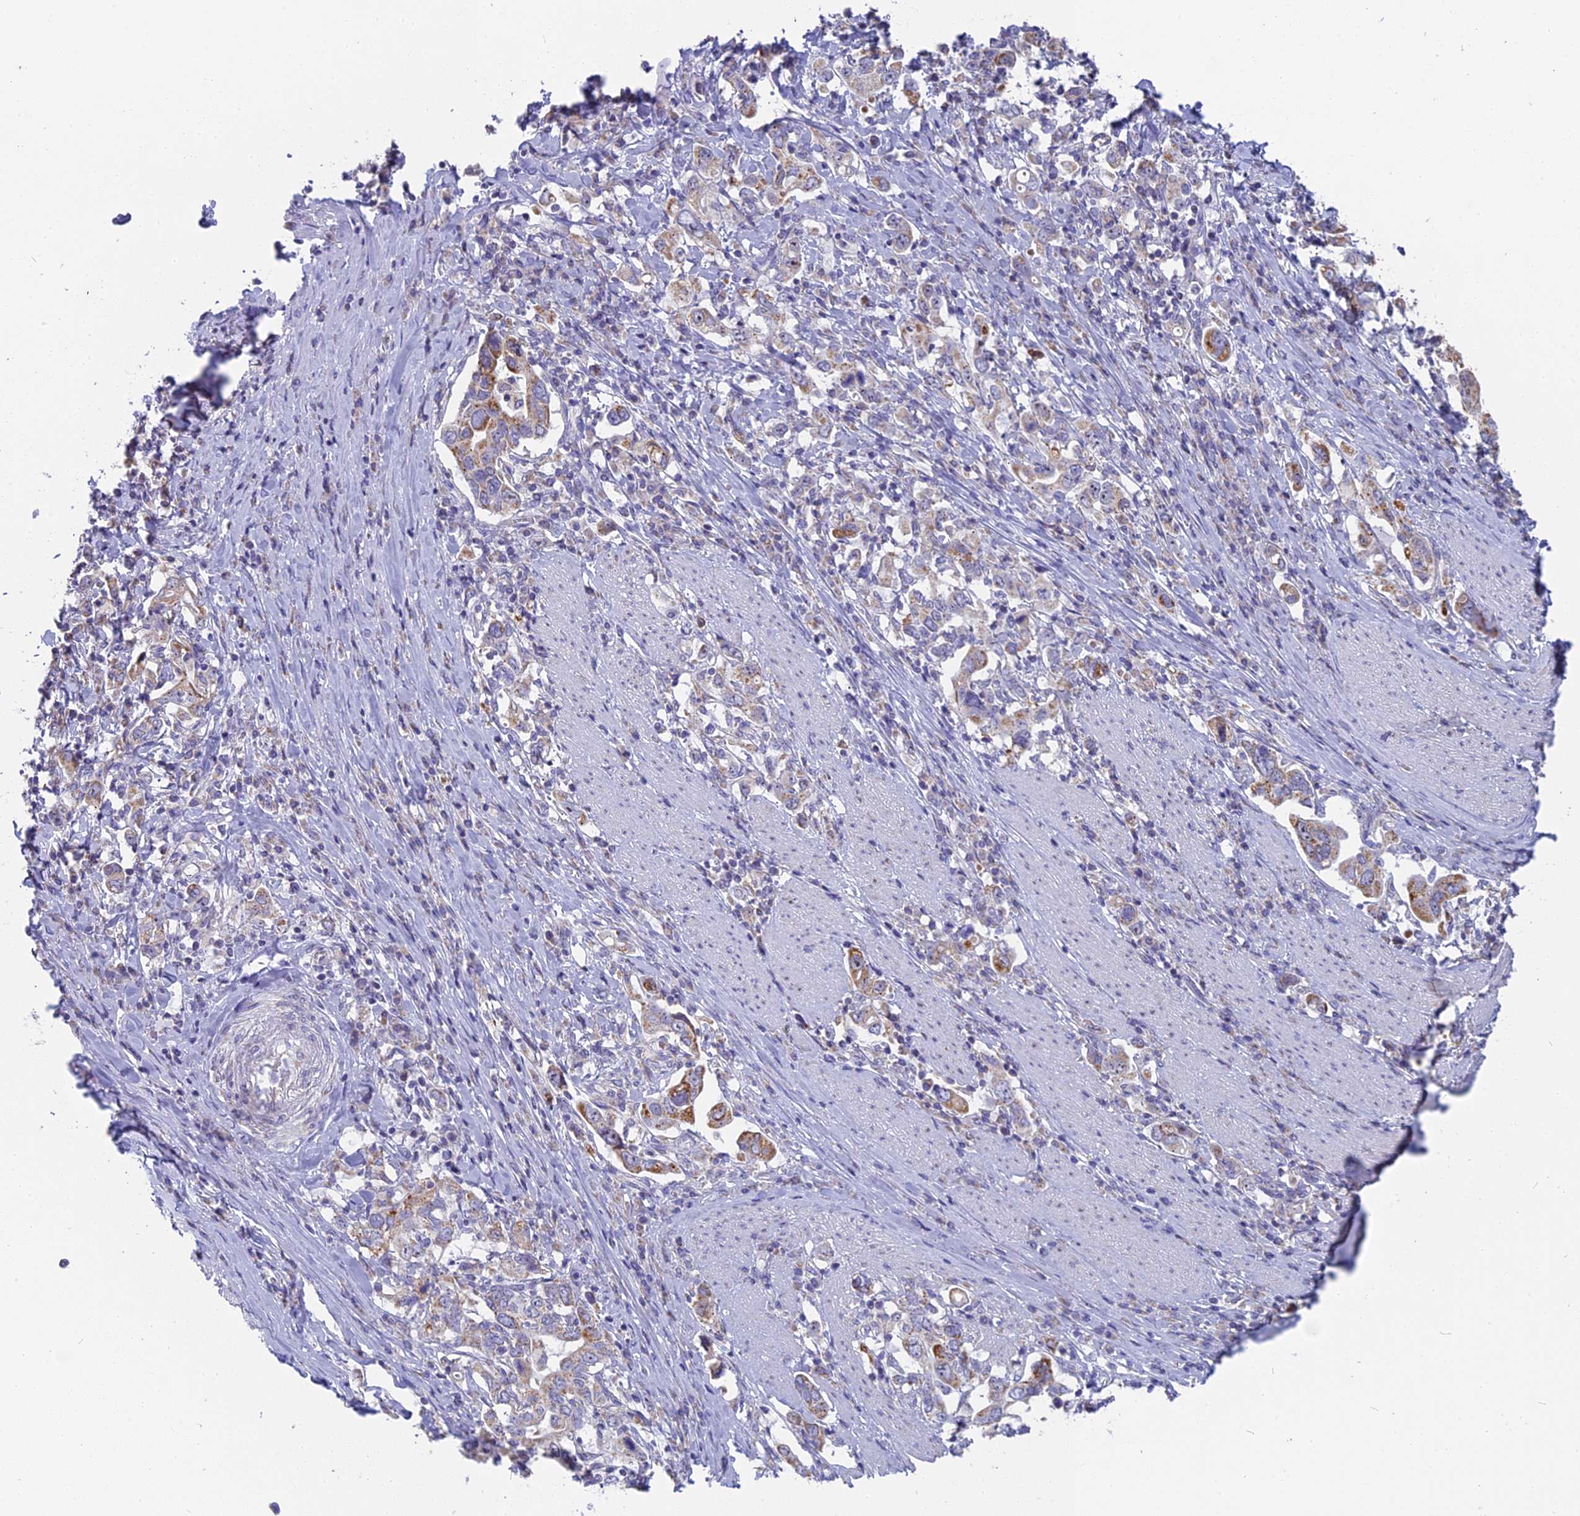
{"staining": {"intensity": "moderate", "quantity": "<25%", "location": "cytoplasmic/membranous"}, "tissue": "stomach cancer", "cell_type": "Tumor cells", "image_type": "cancer", "snomed": [{"axis": "morphology", "description": "Adenocarcinoma, NOS"}, {"axis": "topography", "description": "Stomach, upper"}, {"axis": "topography", "description": "Stomach"}], "caption": "Brown immunohistochemical staining in stomach cancer displays moderate cytoplasmic/membranous expression in approximately <25% of tumor cells.", "gene": "DTWD1", "patient": {"sex": "male", "age": 62}}